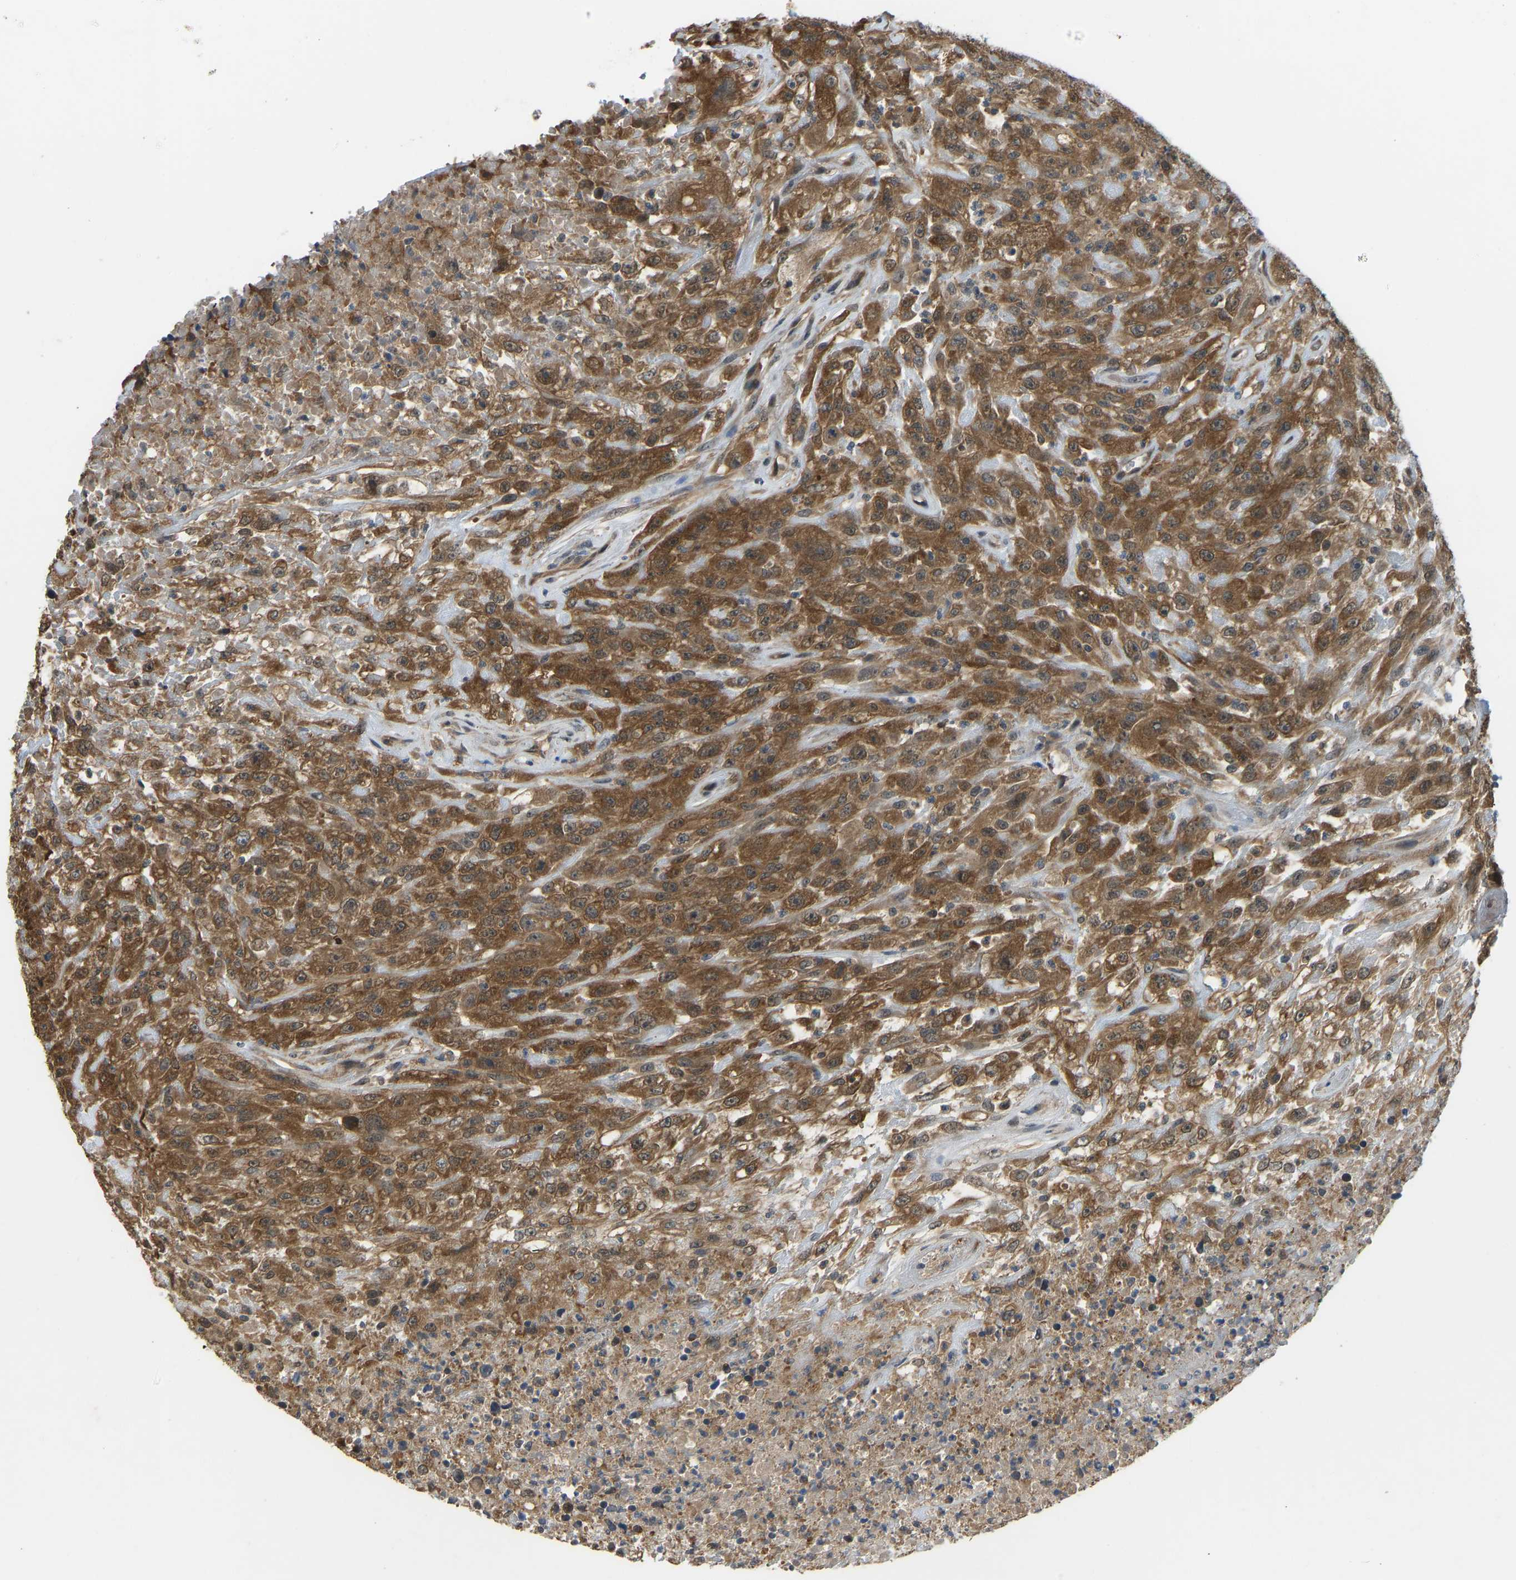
{"staining": {"intensity": "strong", "quantity": ">75%", "location": "cytoplasmic/membranous"}, "tissue": "urothelial cancer", "cell_type": "Tumor cells", "image_type": "cancer", "snomed": [{"axis": "morphology", "description": "Urothelial carcinoma, High grade"}, {"axis": "topography", "description": "Urinary bladder"}], "caption": "Protein staining of high-grade urothelial carcinoma tissue demonstrates strong cytoplasmic/membranous positivity in approximately >75% of tumor cells.", "gene": "CCT8", "patient": {"sex": "male", "age": 46}}